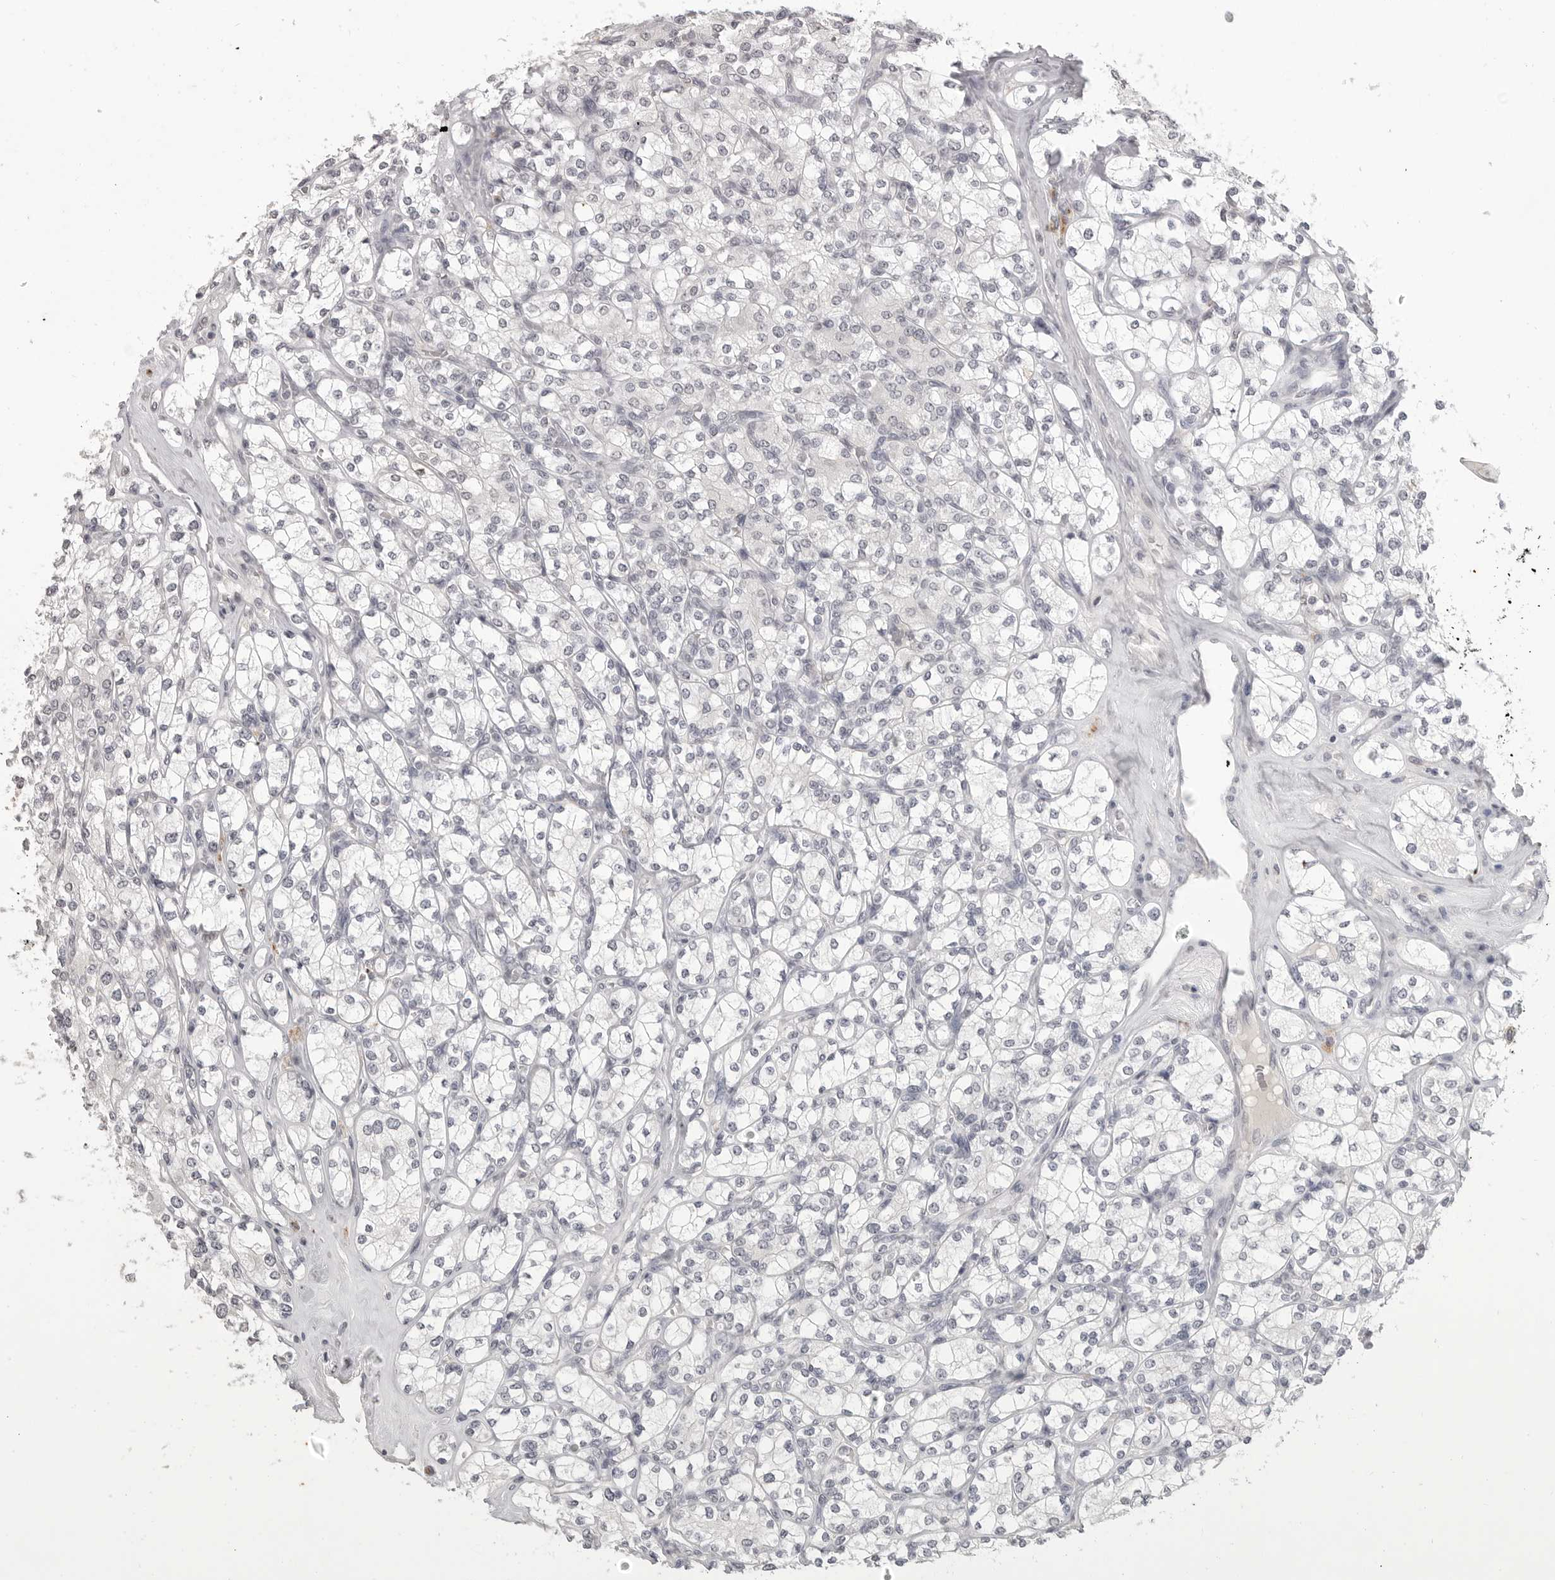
{"staining": {"intensity": "negative", "quantity": "none", "location": "none"}, "tissue": "renal cancer", "cell_type": "Tumor cells", "image_type": "cancer", "snomed": [{"axis": "morphology", "description": "Adenocarcinoma, NOS"}, {"axis": "topography", "description": "Kidney"}], "caption": "Tumor cells show no significant positivity in renal adenocarcinoma.", "gene": "PRSS1", "patient": {"sex": "male", "age": 77}}